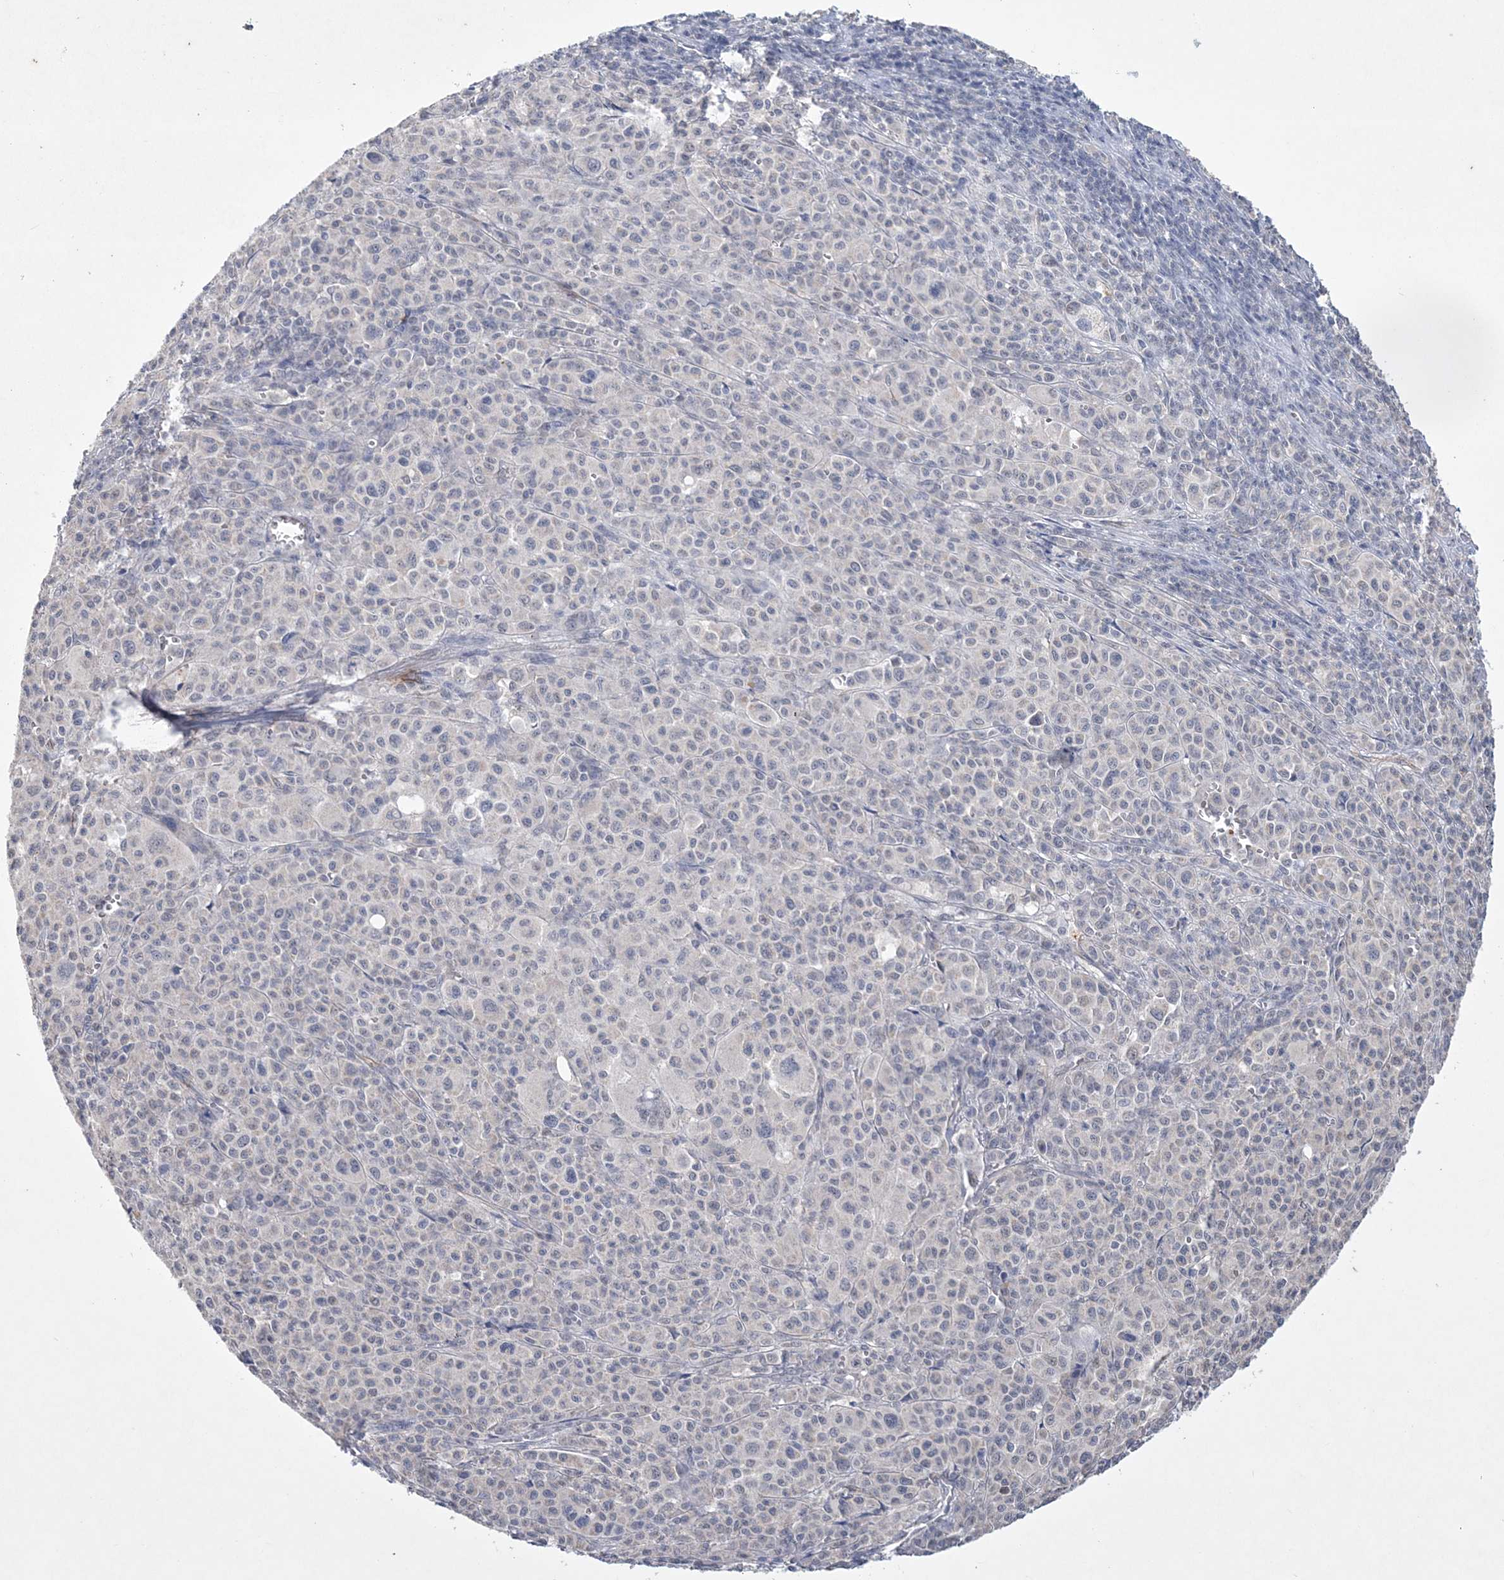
{"staining": {"intensity": "negative", "quantity": "none", "location": "none"}, "tissue": "melanoma", "cell_type": "Tumor cells", "image_type": "cancer", "snomed": [{"axis": "morphology", "description": "Malignant melanoma, Metastatic site"}, {"axis": "topography", "description": "Skin"}], "caption": "The histopathology image demonstrates no staining of tumor cells in malignant melanoma (metastatic site). (Stains: DAB (3,3'-diaminobenzidine) IHC with hematoxylin counter stain, Microscopy: brightfield microscopy at high magnification).", "gene": "DPCD", "patient": {"sex": "female", "age": 74}}